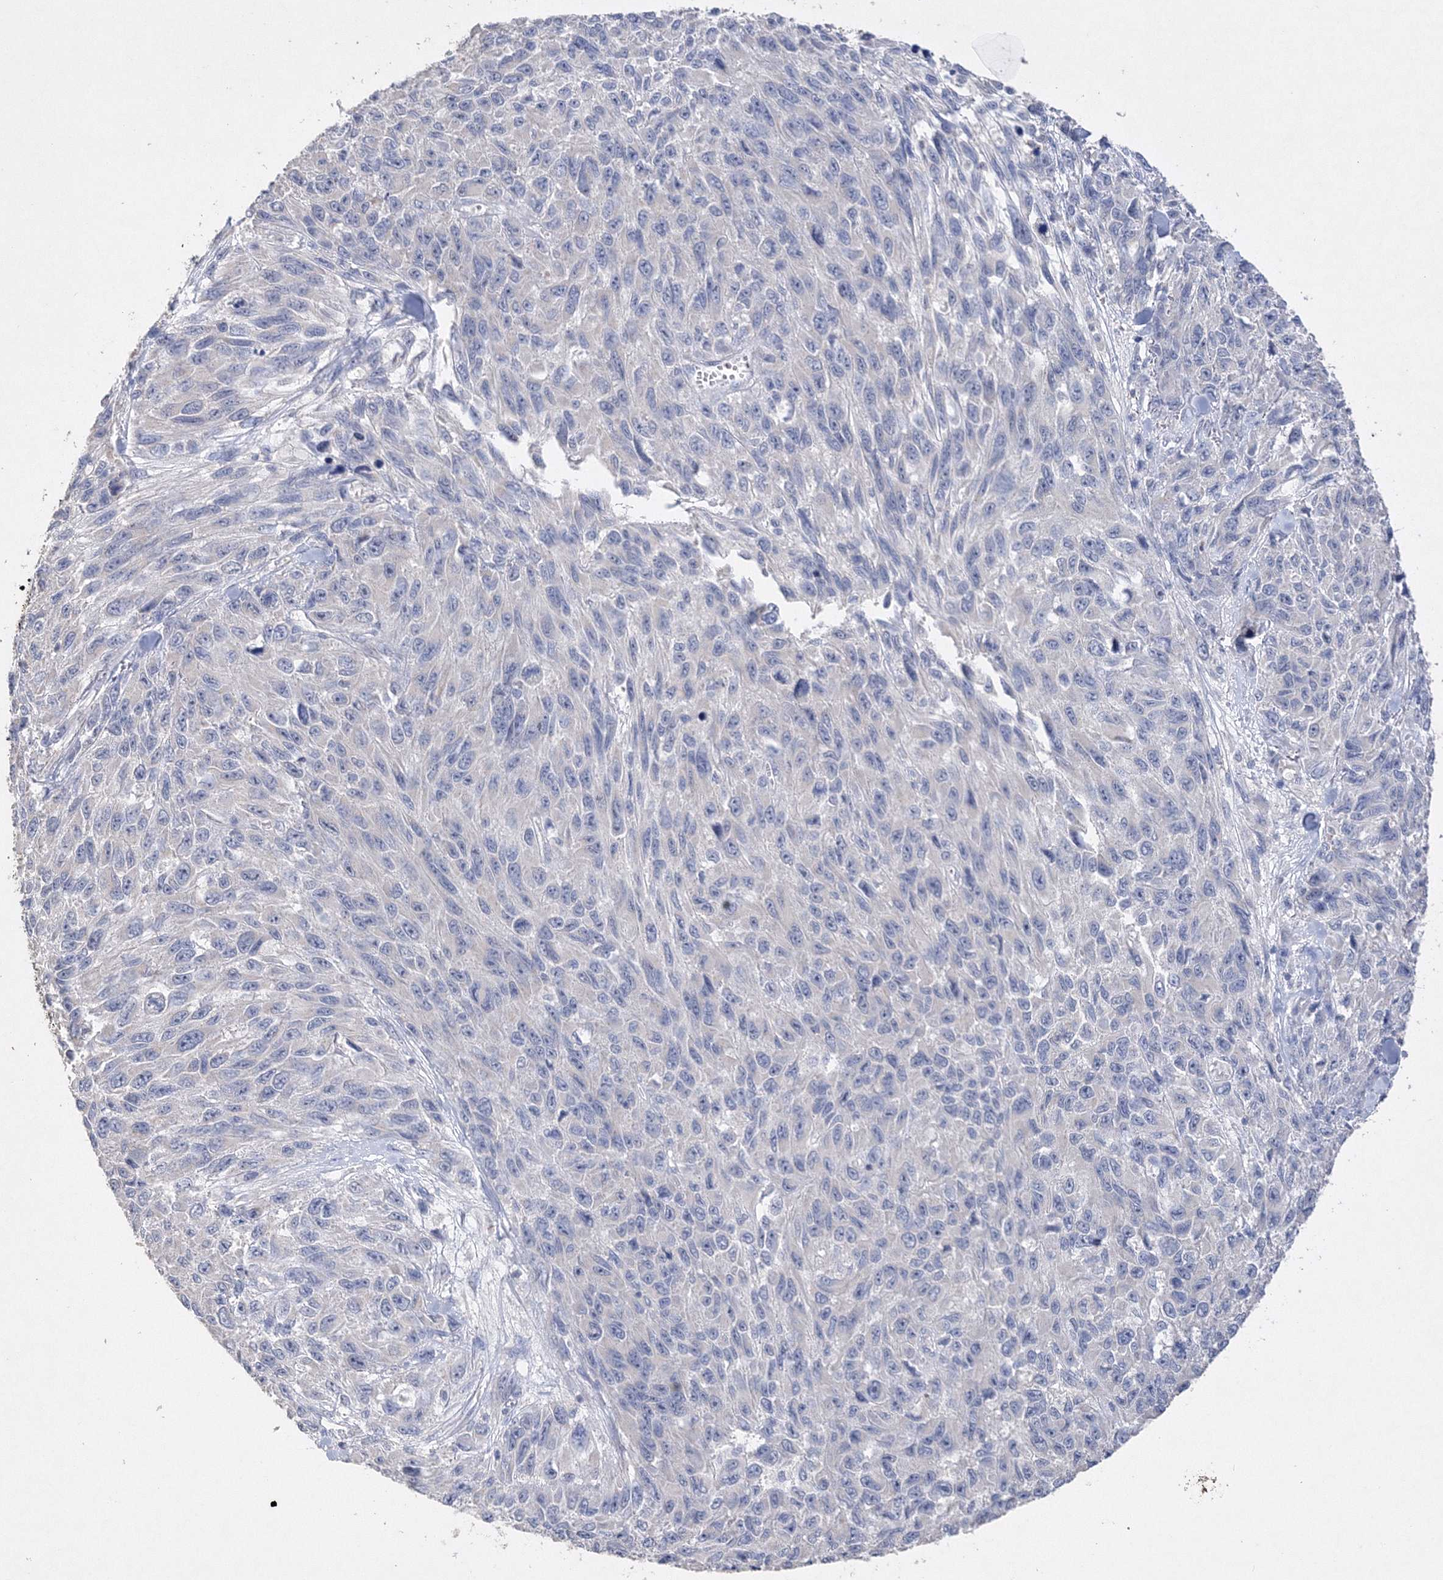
{"staining": {"intensity": "negative", "quantity": "none", "location": "none"}, "tissue": "melanoma", "cell_type": "Tumor cells", "image_type": "cancer", "snomed": [{"axis": "morphology", "description": "Malignant melanoma, NOS"}, {"axis": "topography", "description": "Skin"}], "caption": "Immunohistochemistry (IHC) micrograph of malignant melanoma stained for a protein (brown), which shows no positivity in tumor cells.", "gene": "GLS", "patient": {"sex": "female", "age": 96}}